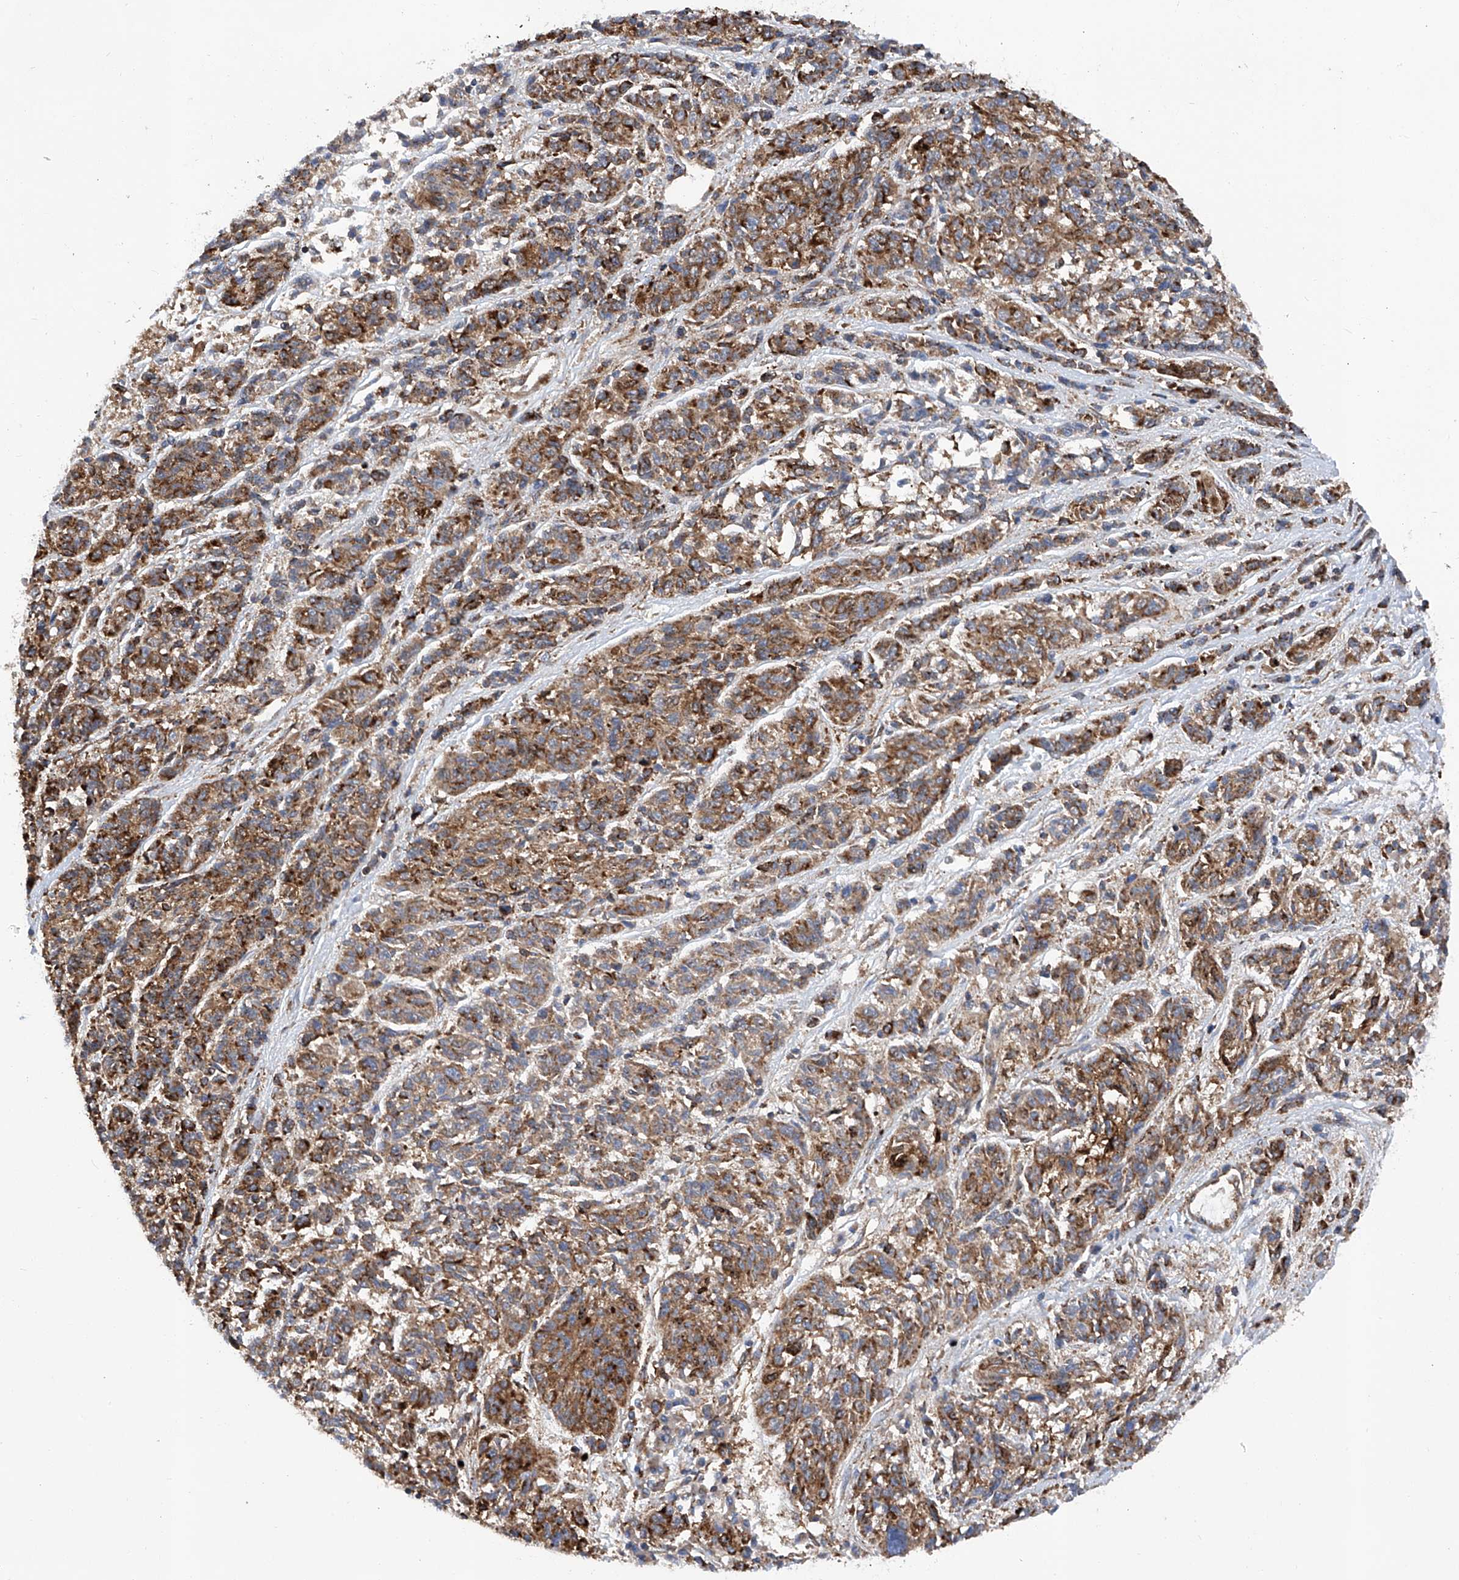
{"staining": {"intensity": "moderate", "quantity": ">75%", "location": "cytoplasmic/membranous"}, "tissue": "melanoma", "cell_type": "Tumor cells", "image_type": "cancer", "snomed": [{"axis": "morphology", "description": "Malignant melanoma, NOS"}, {"axis": "topography", "description": "Skin"}], "caption": "This histopathology image demonstrates IHC staining of human melanoma, with medium moderate cytoplasmic/membranous expression in about >75% of tumor cells.", "gene": "SMAP1", "patient": {"sex": "male", "age": 53}}